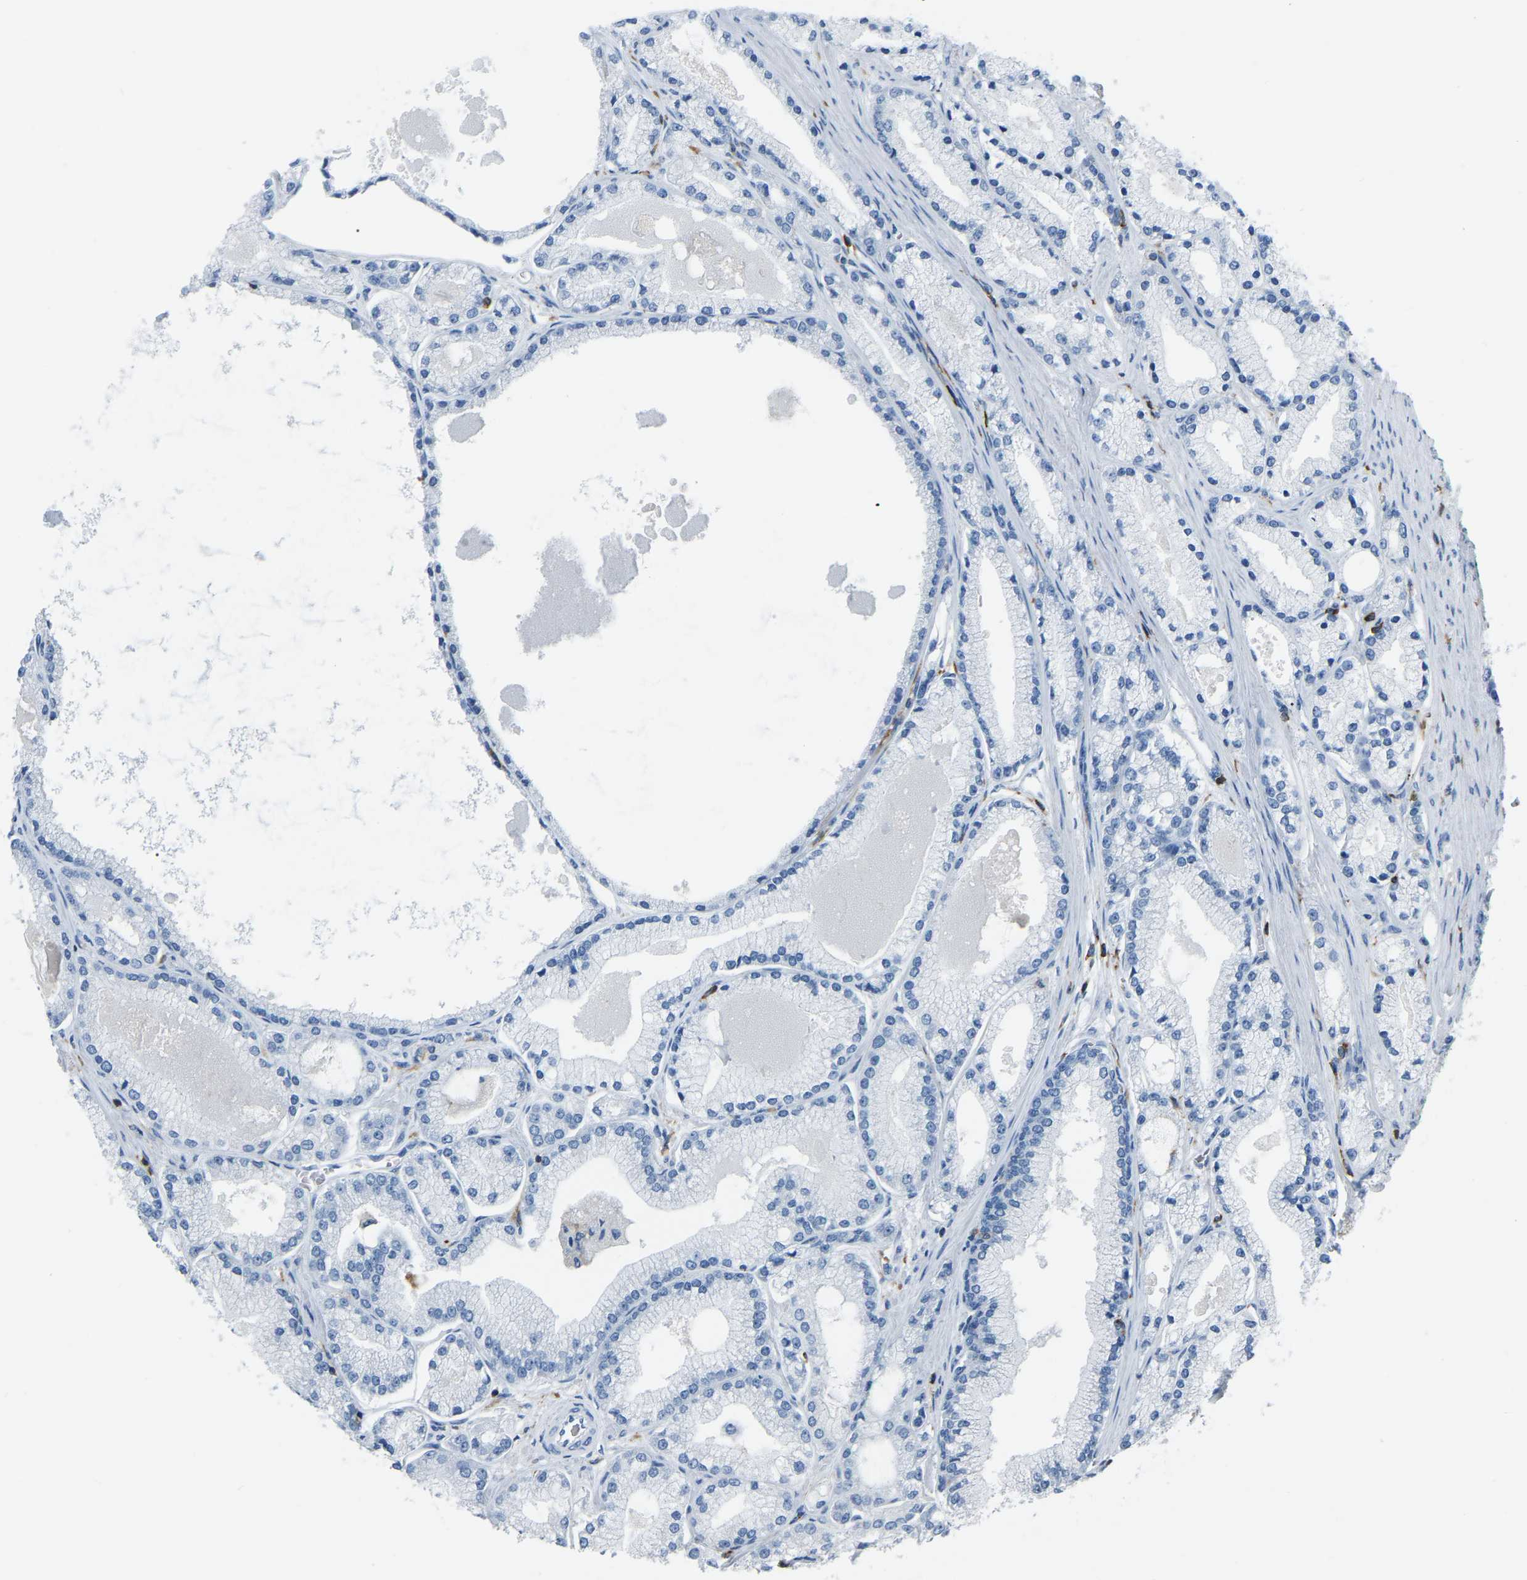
{"staining": {"intensity": "negative", "quantity": "none", "location": "none"}, "tissue": "prostate cancer", "cell_type": "Tumor cells", "image_type": "cancer", "snomed": [{"axis": "morphology", "description": "Adenocarcinoma, High grade"}, {"axis": "topography", "description": "Prostate"}], "caption": "The micrograph displays no staining of tumor cells in prostate cancer (adenocarcinoma (high-grade)).", "gene": "ARHGAP45", "patient": {"sex": "male", "age": 71}}